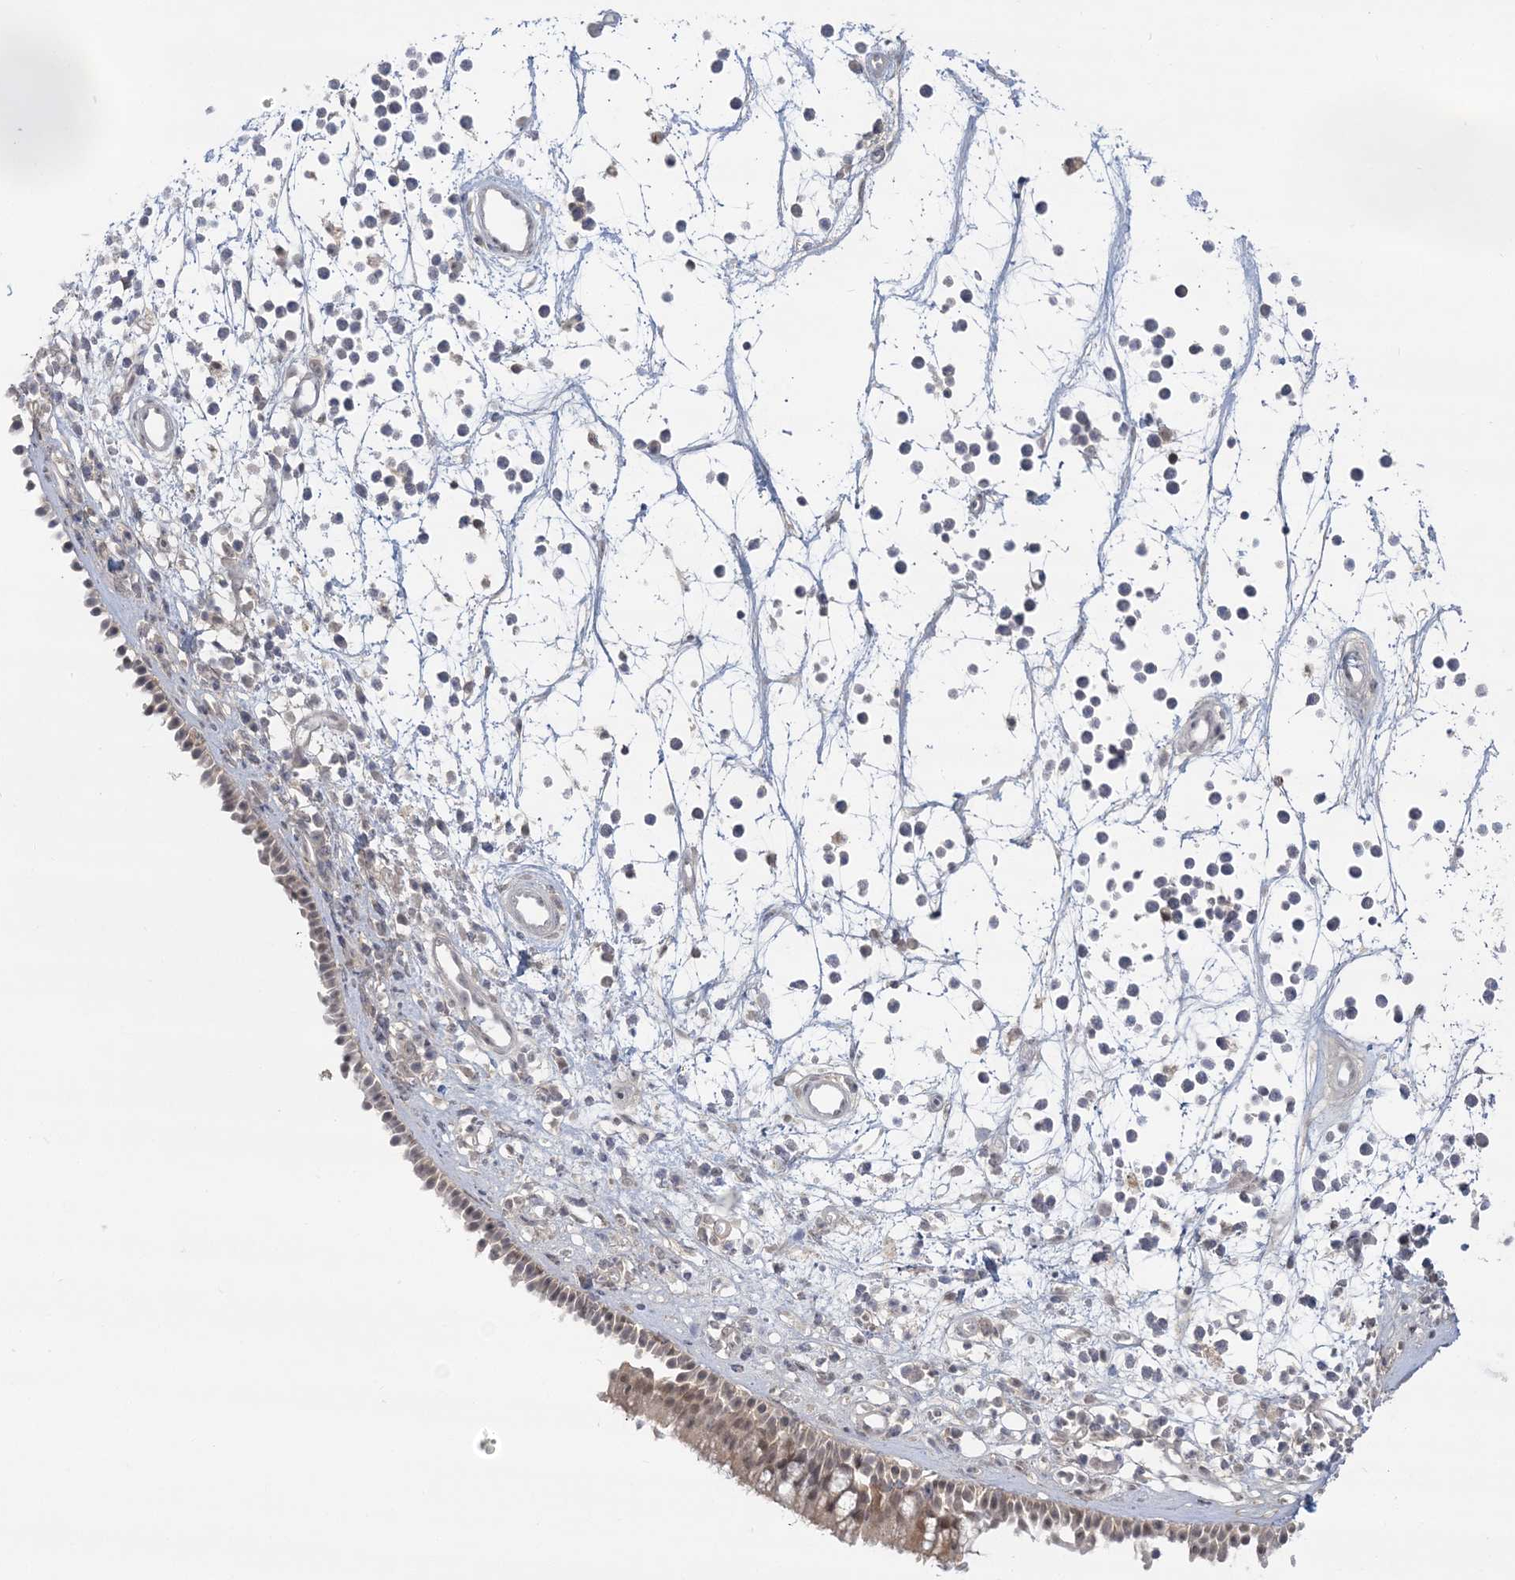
{"staining": {"intensity": "weak", "quantity": ">75%", "location": "cytoplasmic/membranous,nuclear"}, "tissue": "nasopharynx", "cell_type": "Respiratory epithelial cells", "image_type": "normal", "snomed": [{"axis": "morphology", "description": "Normal tissue, NOS"}, {"axis": "morphology", "description": "Inflammation, NOS"}, {"axis": "morphology", "description": "Malignant melanoma, Metastatic site"}, {"axis": "topography", "description": "Nasopharynx"}], "caption": "Protein staining exhibits weak cytoplasmic/membranous,nuclear staining in about >75% of respiratory epithelial cells in normal nasopharynx. The staining was performed using DAB to visualize the protein expression in brown, while the nuclei were stained in blue with hematoxylin (Magnification: 20x).", "gene": "ANKS1A", "patient": {"sex": "male", "age": 70}}